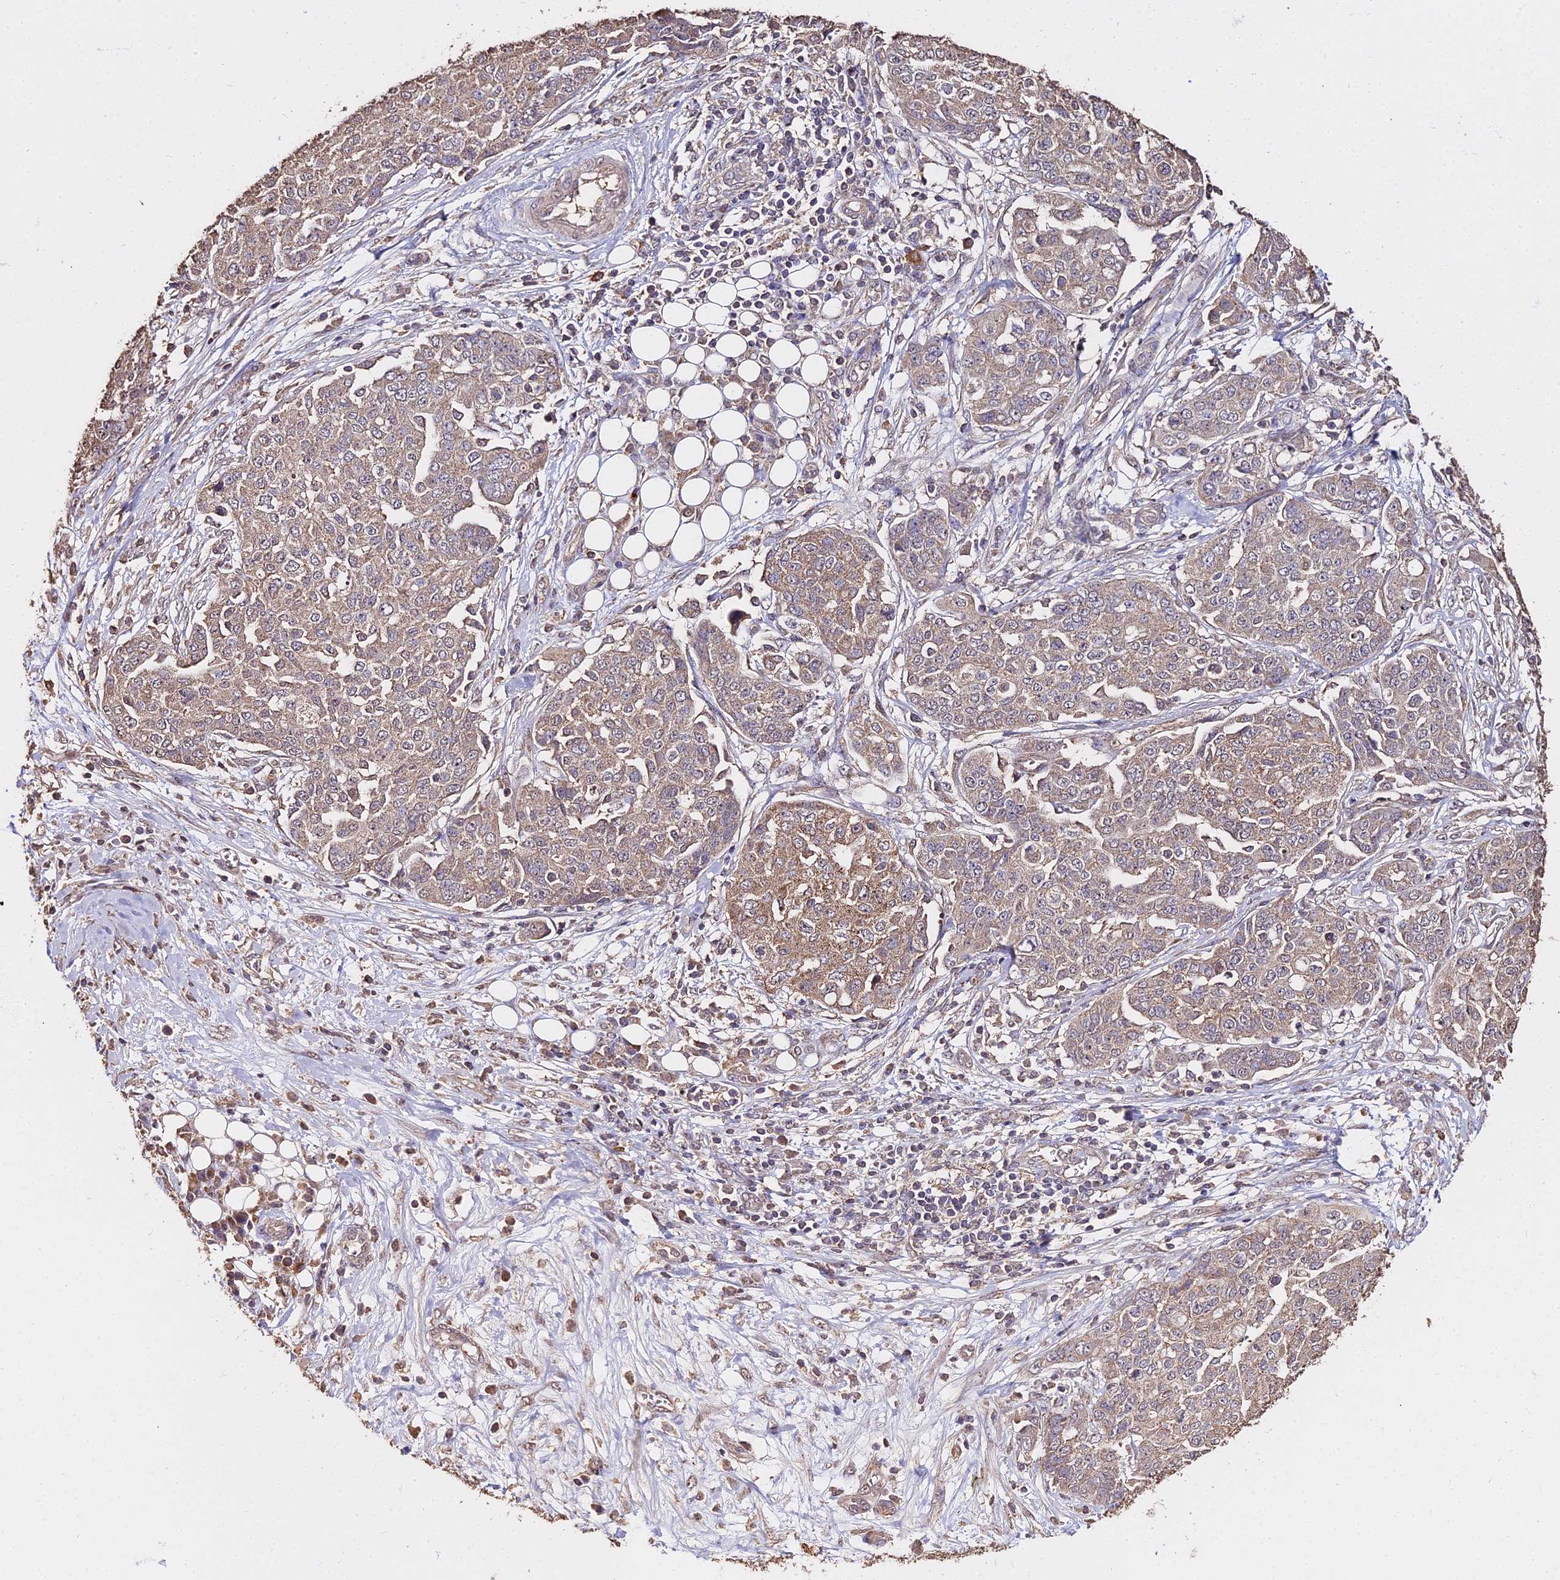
{"staining": {"intensity": "weak", "quantity": ">75%", "location": "cytoplasmic/membranous"}, "tissue": "ovarian cancer", "cell_type": "Tumor cells", "image_type": "cancer", "snomed": [{"axis": "morphology", "description": "Cystadenocarcinoma, serous, NOS"}, {"axis": "topography", "description": "Soft tissue"}, {"axis": "topography", "description": "Ovary"}], "caption": "Immunohistochemistry staining of ovarian cancer, which displays low levels of weak cytoplasmic/membranous positivity in about >75% of tumor cells indicating weak cytoplasmic/membranous protein expression. The staining was performed using DAB (brown) for protein detection and nuclei were counterstained in hematoxylin (blue).", "gene": "METTL13", "patient": {"sex": "female", "age": 57}}